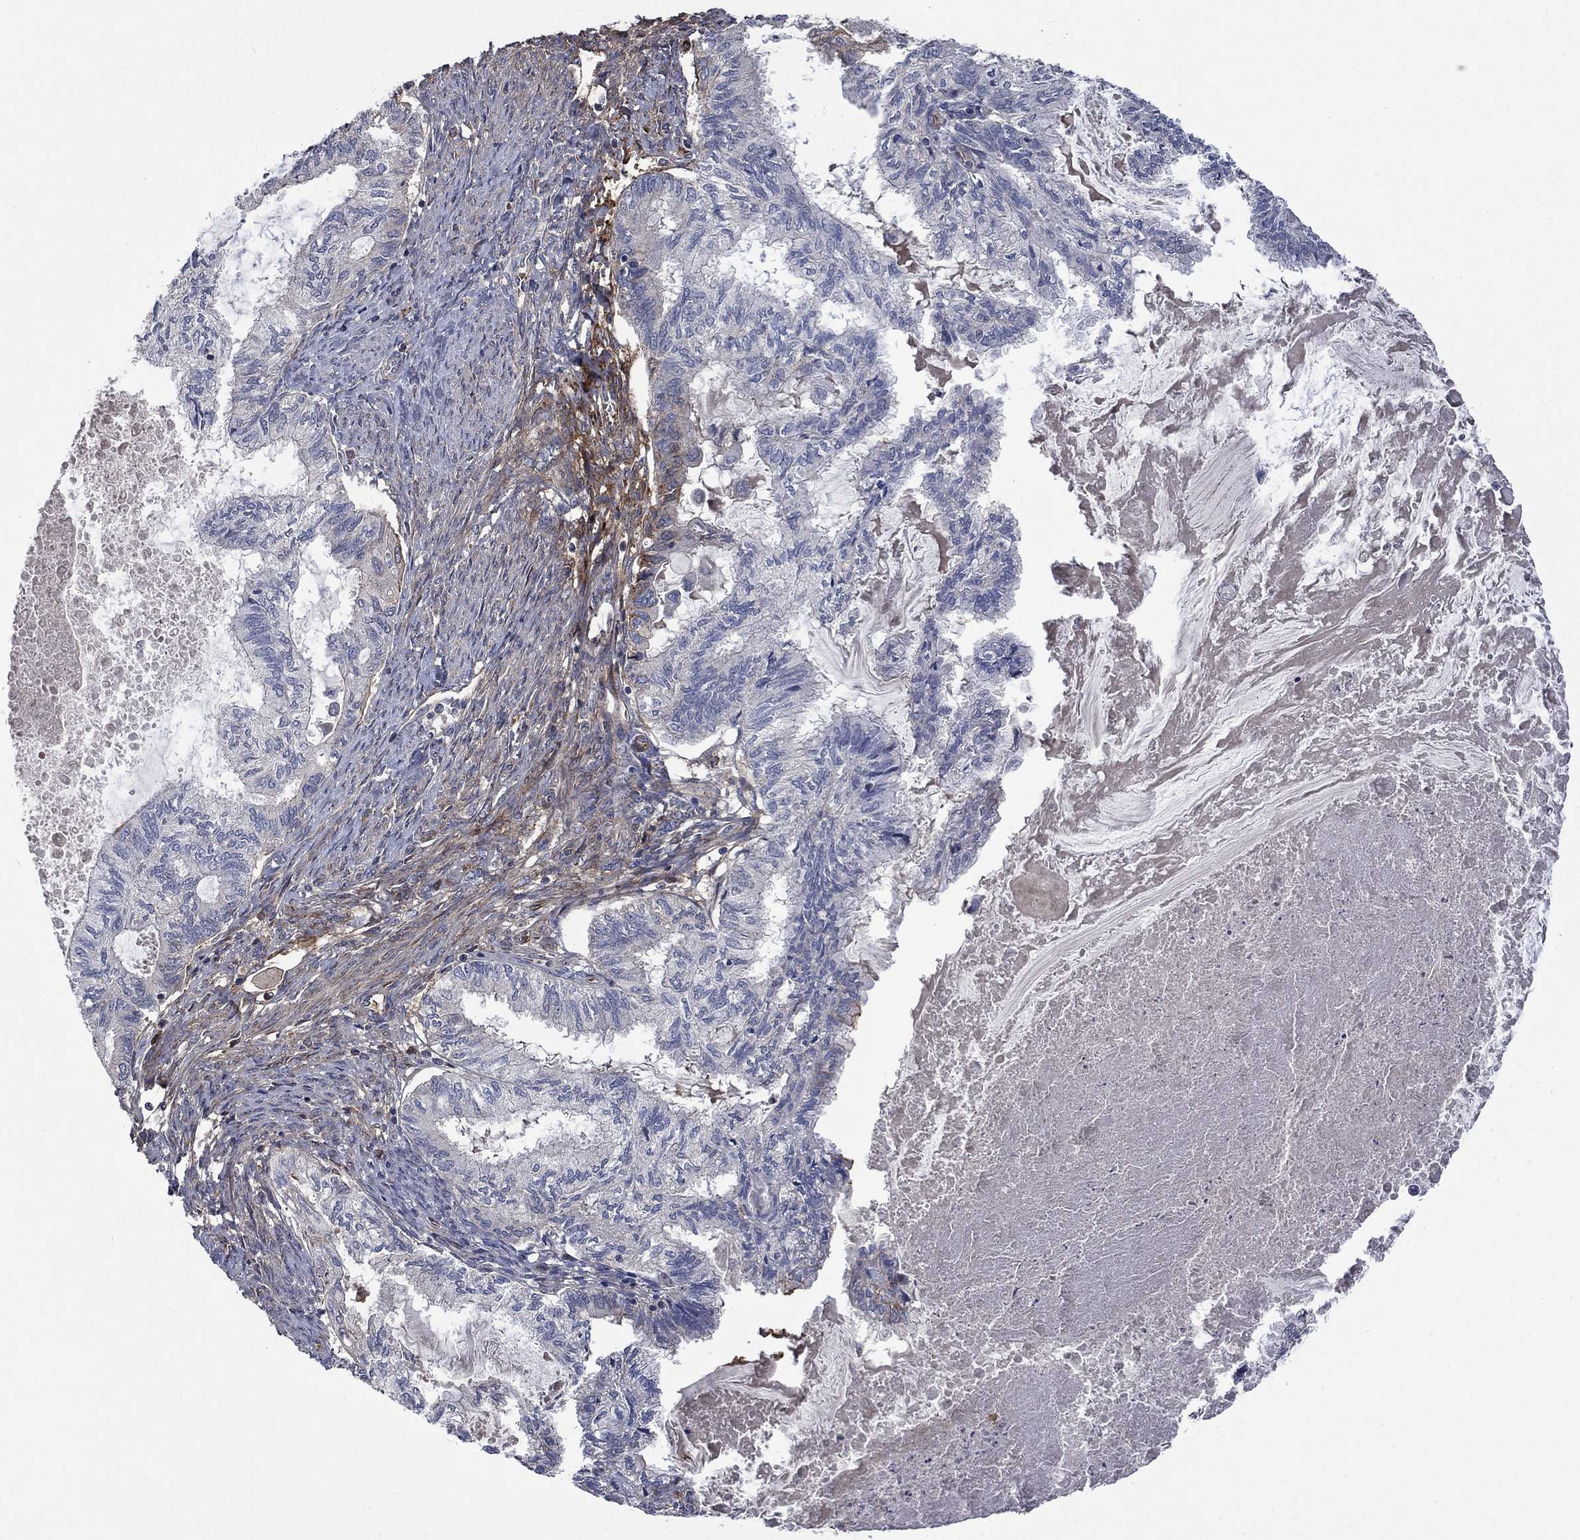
{"staining": {"intensity": "negative", "quantity": "none", "location": "none"}, "tissue": "endometrial cancer", "cell_type": "Tumor cells", "image_type": "cancer", "snomed": [{"axis": "morphology", "description": "Adenocarcinoma, NOS"}, {"axis": "topography", "description": "Endometrium"}], "caption": "A micrograph of adenocarcinoma (endometrial) stained for a protein shows no brown staining in tumor cells.", "gene": "VCAN", "patient": {"sex": "female", "age": 86}}